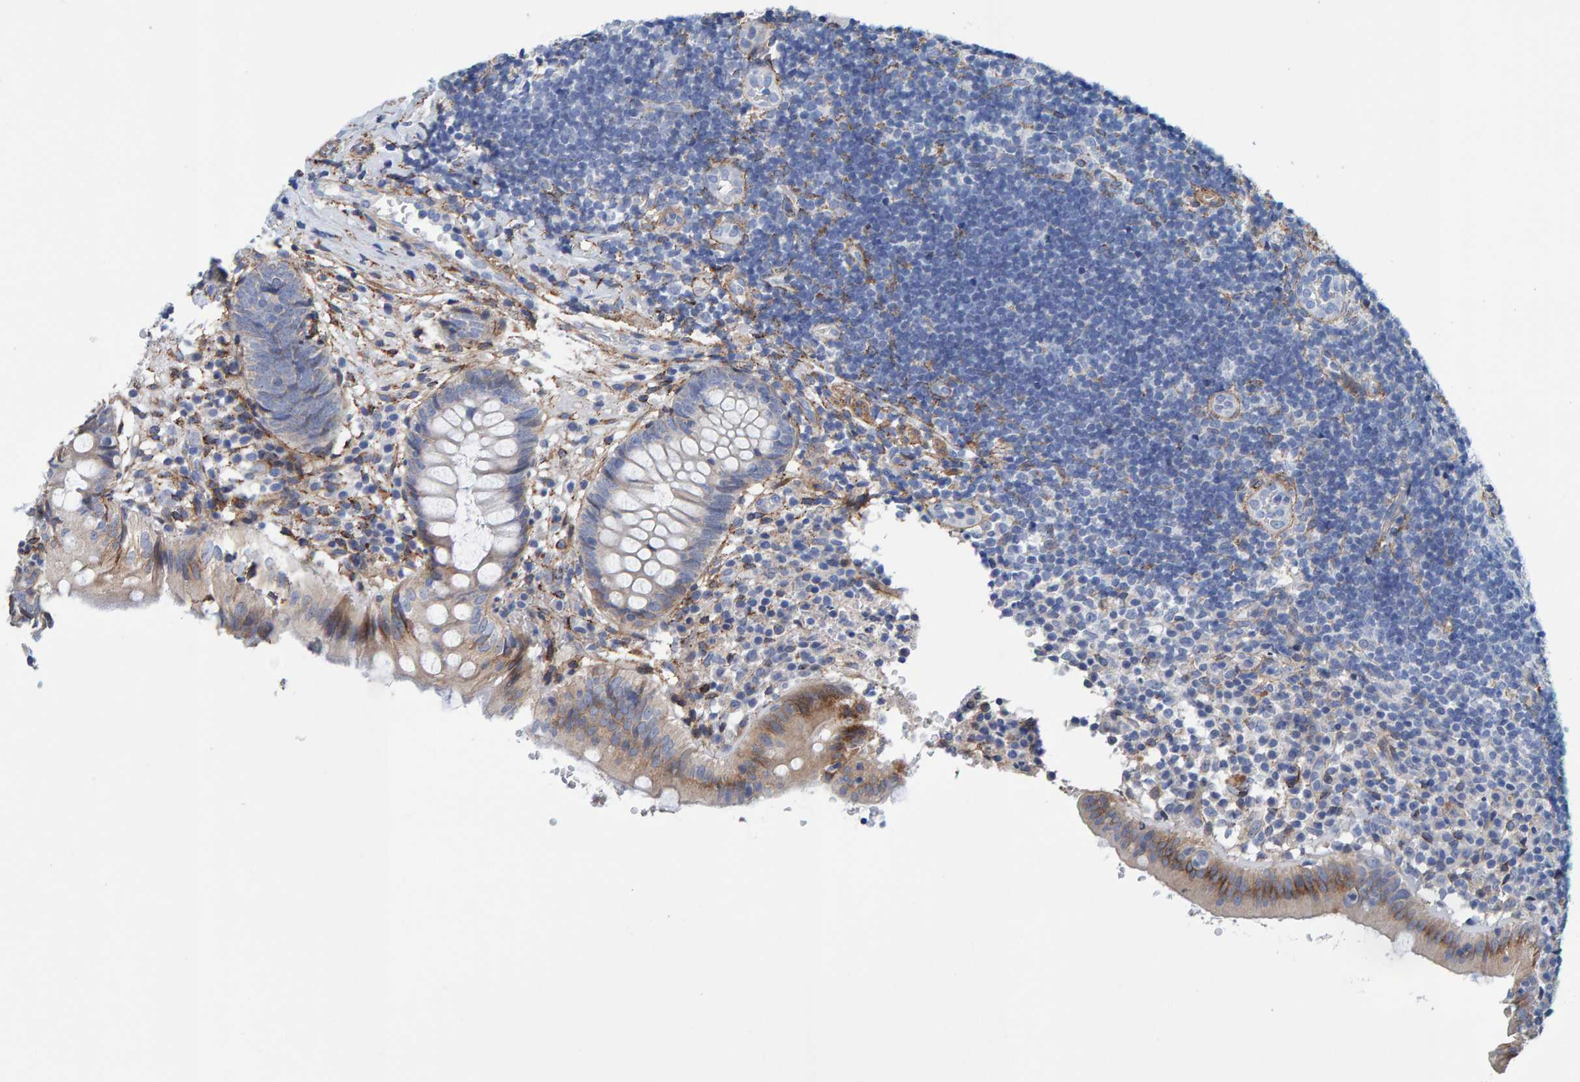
{"staining": {"intensity": "moderate", "quantity": "25%-75%", "location": "cytoplasmic/membranous"}, "tissue": "appendix", "cell_type": "Glandular cells", "image_type": "normal", "snomed": [{"axis": "morphology", "description": "Normal tissue, NOS"}, {"axis": "topography", "description": "Appendix"}], "caption": "Immunohistochemical staining of normal human appendix demonstrates 25%-75% levels of moderate cytoplasmic/membranous protein positivity in about 25%-75% of glandular cells. (DAB (3,3'-diaminobenzidine) IHC with brightfield microscopy, high magnification).", "gene": "LRP1", "patient": {"sex": "male", "age": 8}}